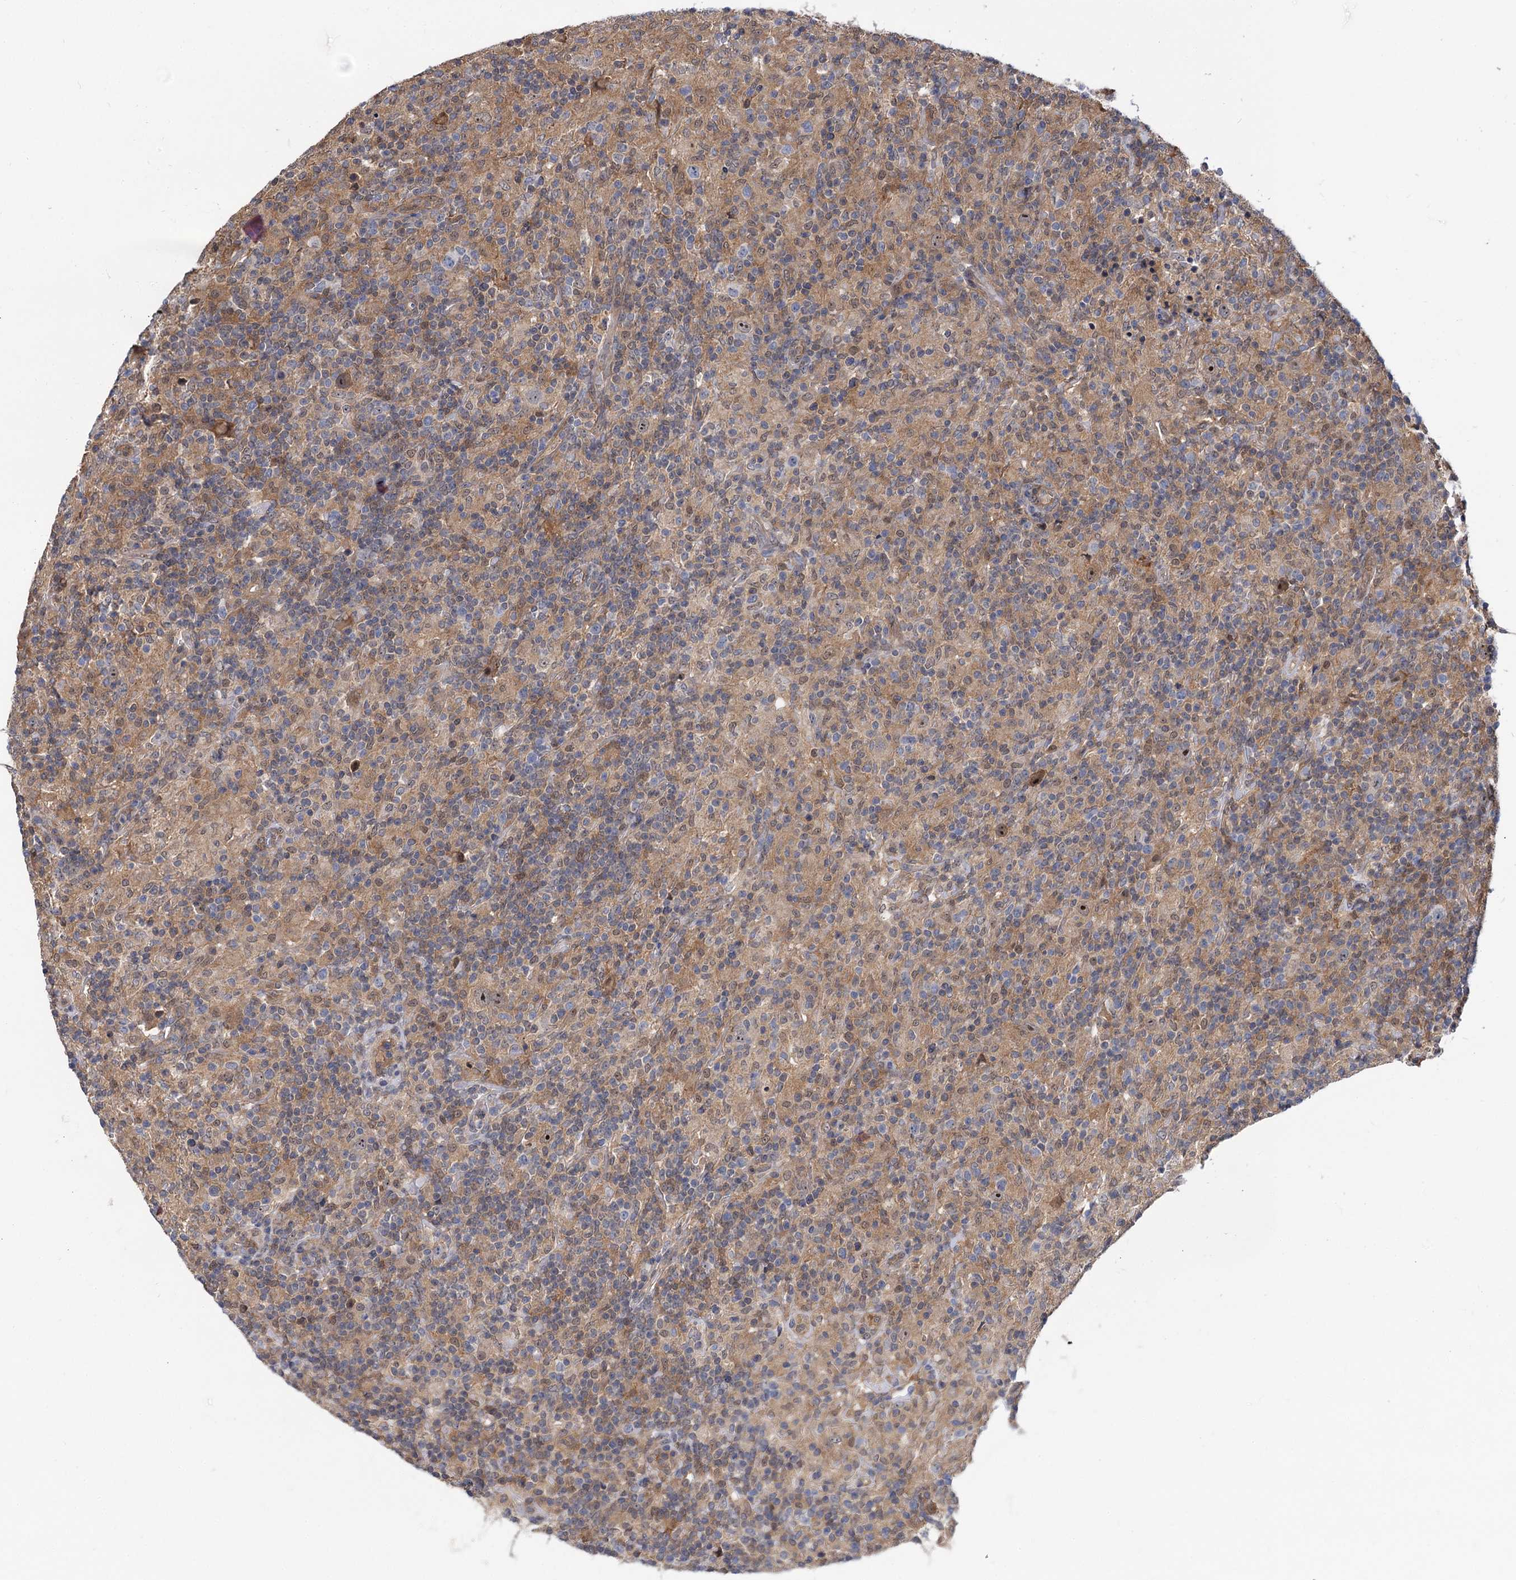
{"staining": {"intensity": "moderate", "quantity": ">75%", "location": "nuclear"}, "tissue": "lymphoma", "cell_type": "Tumor cells", "image_type": "cancer", "snomed": [{"axis": "morphology", "description": "Hodgkin's disease, NOS"}, {"axis": "topography", "description": "Lymph node"}], "caption": "Protein expression analysis of lymphoma reveals moderate nuclear staining in about >75% of tumor cells. Immunohistochemistry (ihc) stains the protein in brown and the nuclei are stained blue.", "gene": "SNX15", "patient": {"sex": "male", "age": 70}}